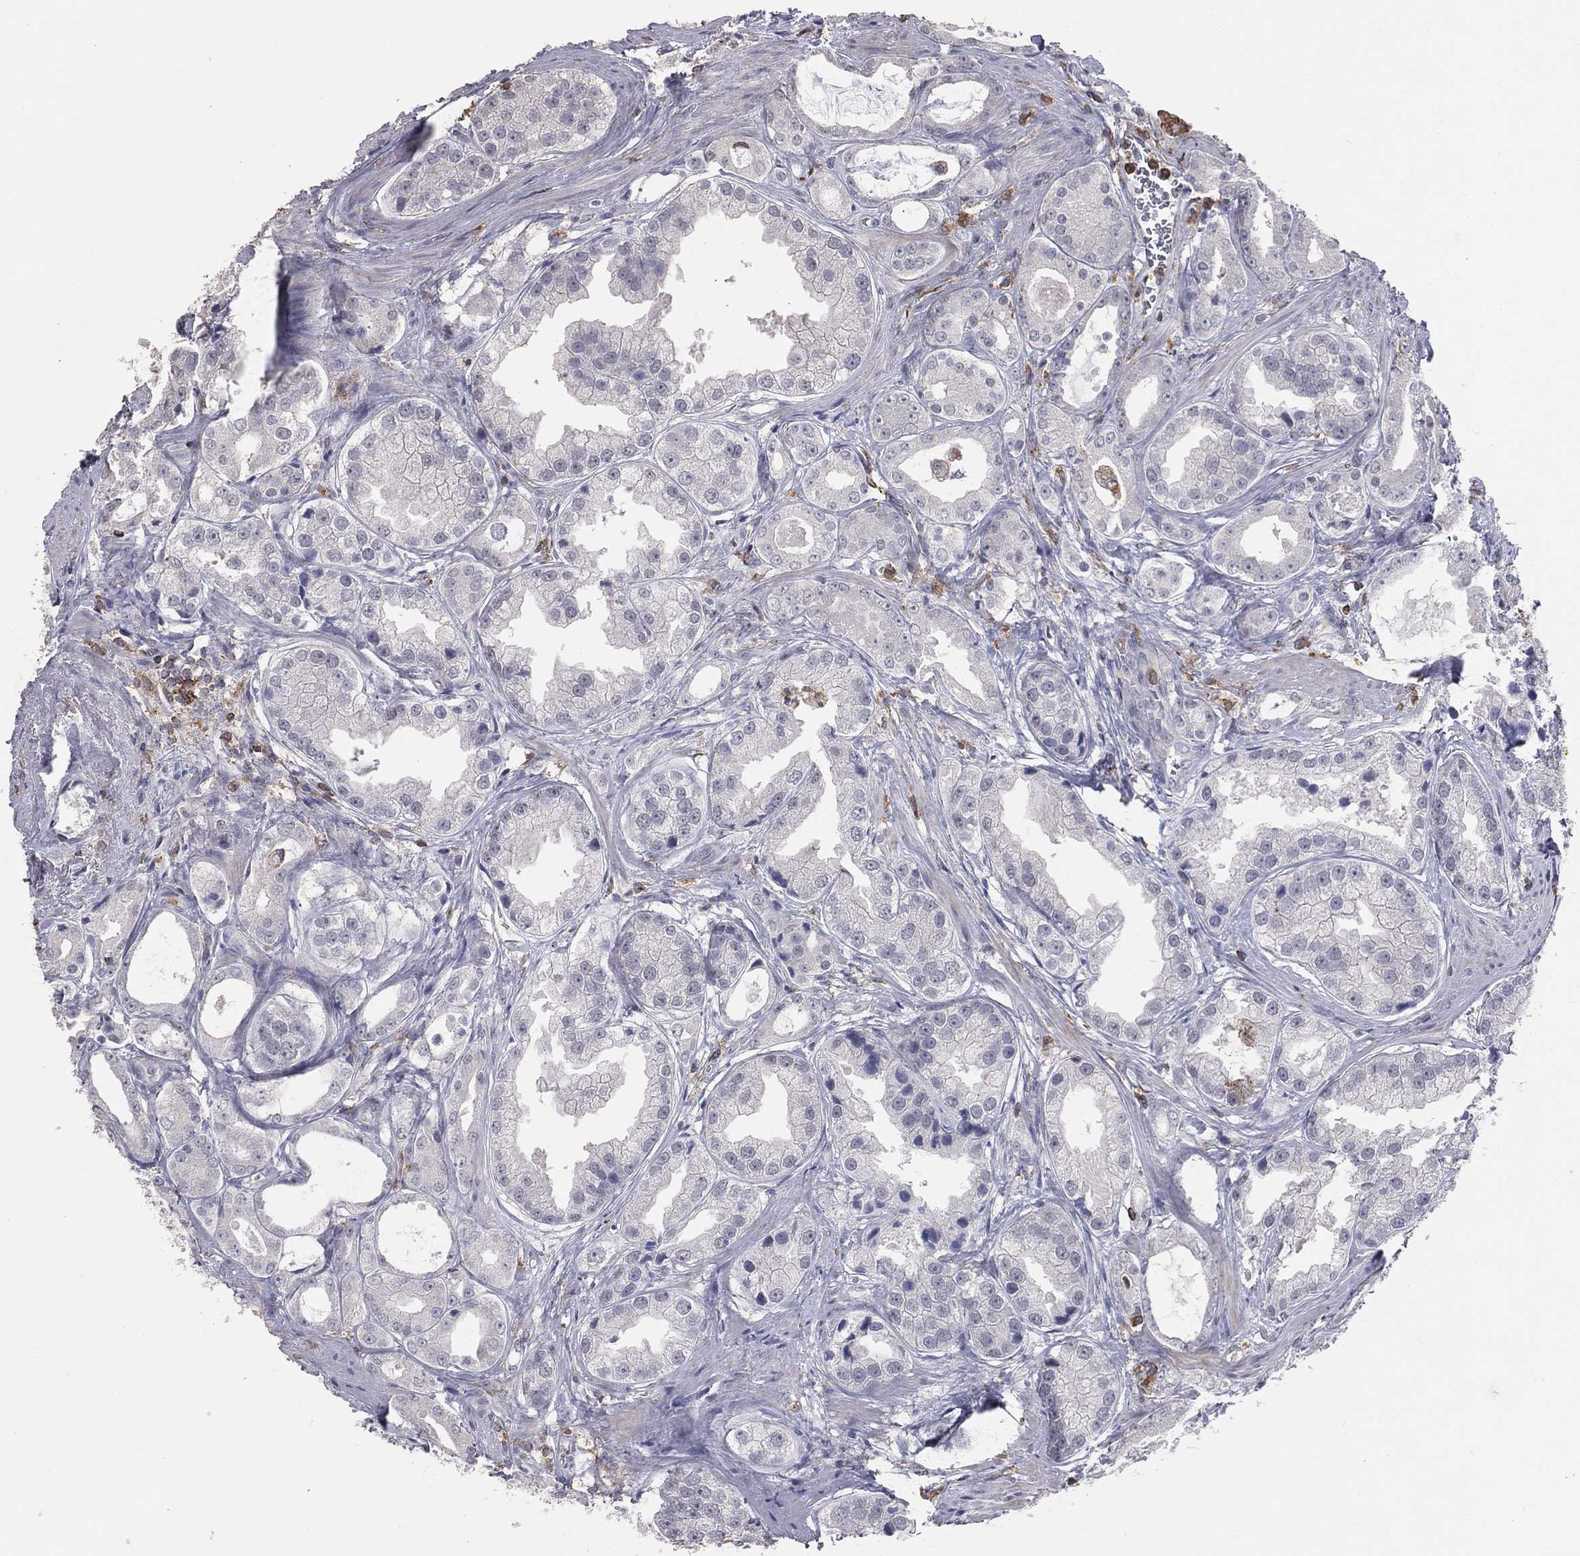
{"staining": {"intensity": "negative", "quantity": "none", "location": "none"}, "tissue": "prostate cancer", "cell_type": "Tumor cells", "image_type": "cancer", "snomed": [{"axis": "morphology", "description": "Adenocarcinoma, NOS"}, {"axis": "topography", "description": "Prostate"}], "caption": "Tumor cells are negative for protein expression in human prostate cancer (adenocarcinoma).", "gene": "PSTPIP1", "patient": {"sex": "male", "age": 61}}